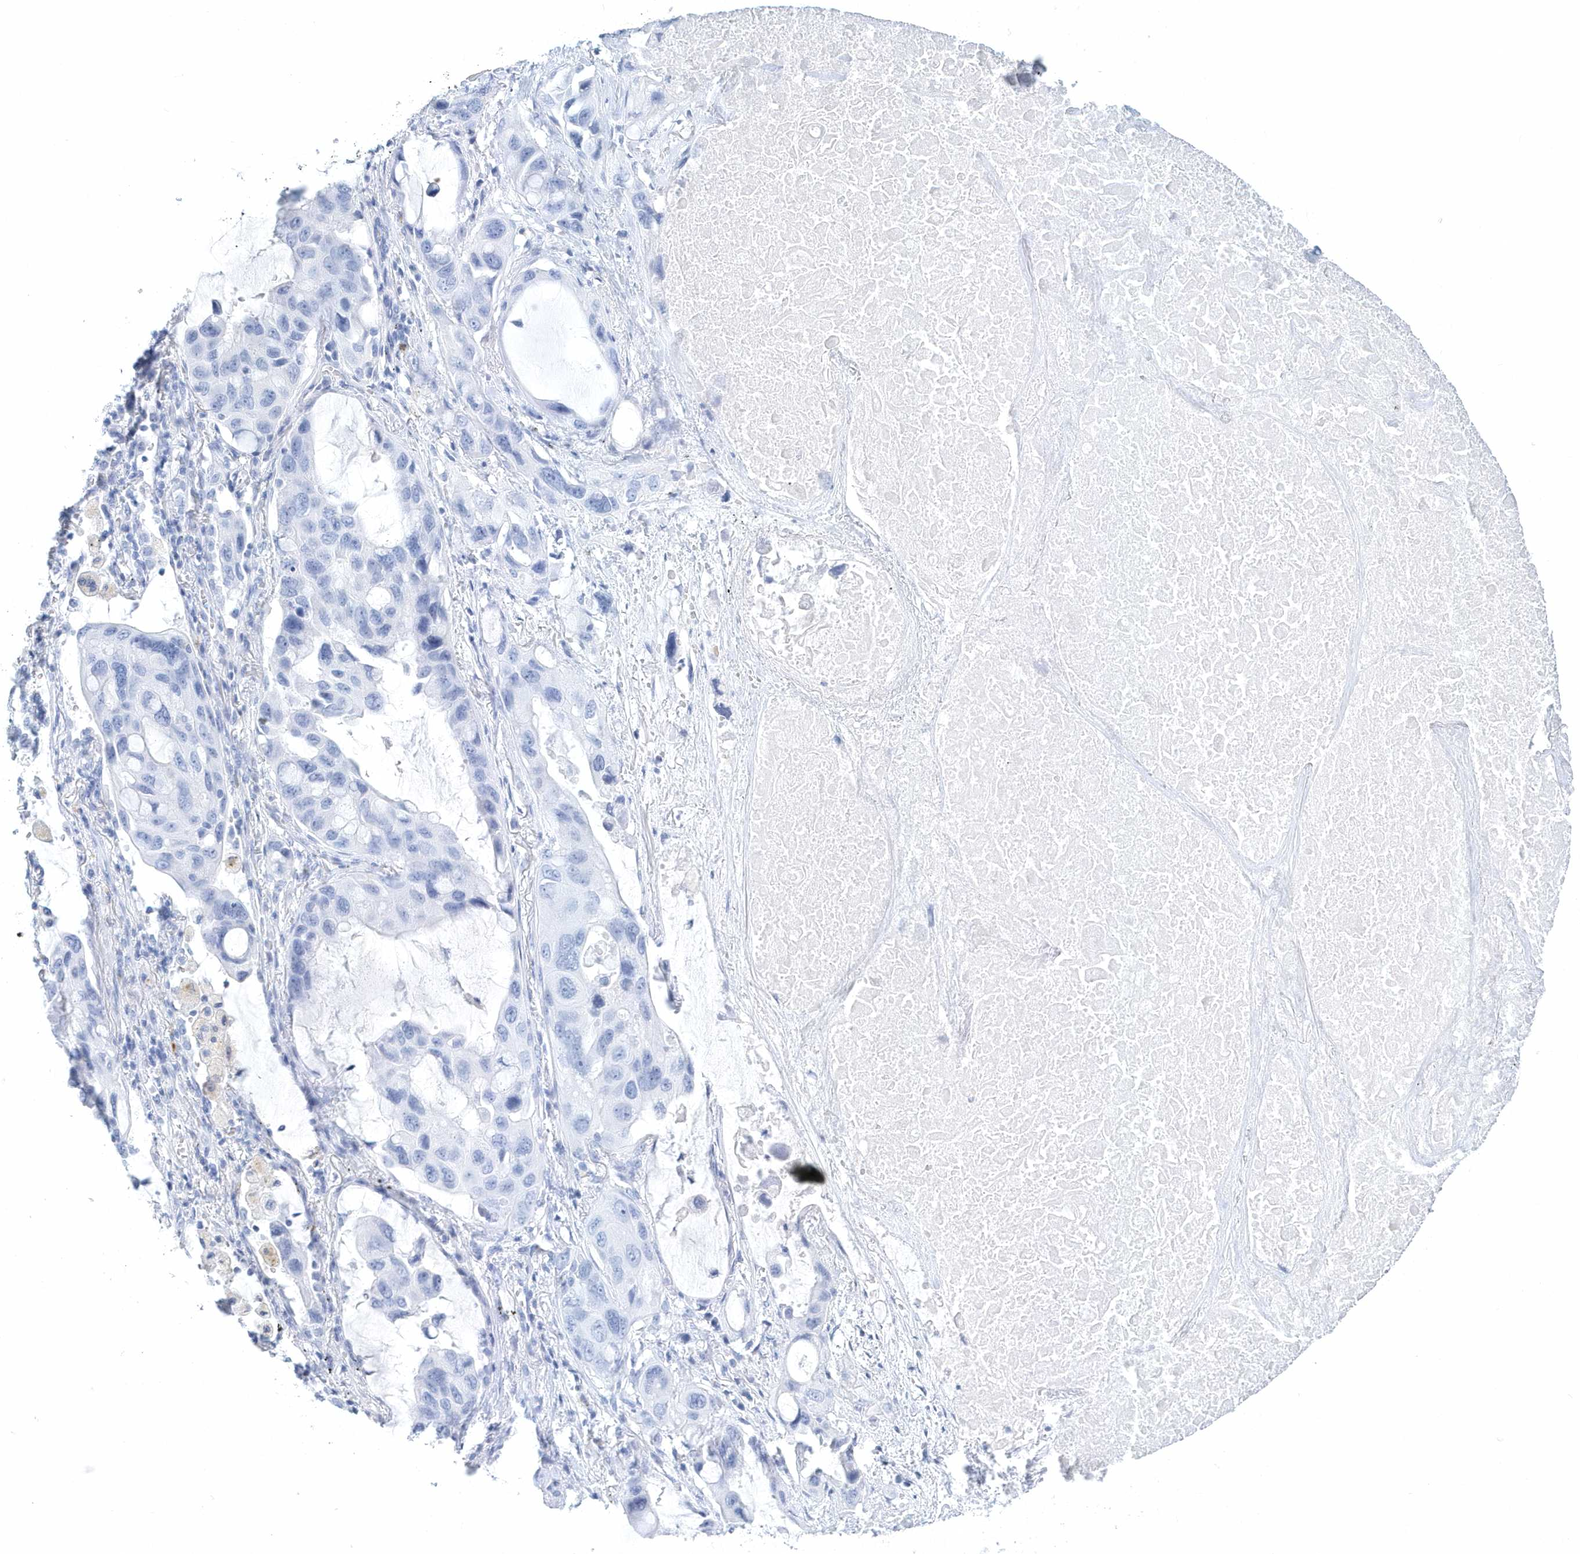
{"staining": {"intensity": "negative", "quantity": "none", "location": "none"}, "tissue": "lung cancer", "cell_type": "Tumor cells", "image_type": "cancer", "snomed": [{"axis": "morphology", "description": "Squamous cell carcinoma, NOS"}, {"axis": "topography", "description": "Lung"}], "caption": "DAB immunohistochemical staining of human squamous cell carcinoma (lung) shows no significant staining in tumor cells.", "gene": "PTPRO", "patient": {"sex": "female", "age": 73}}